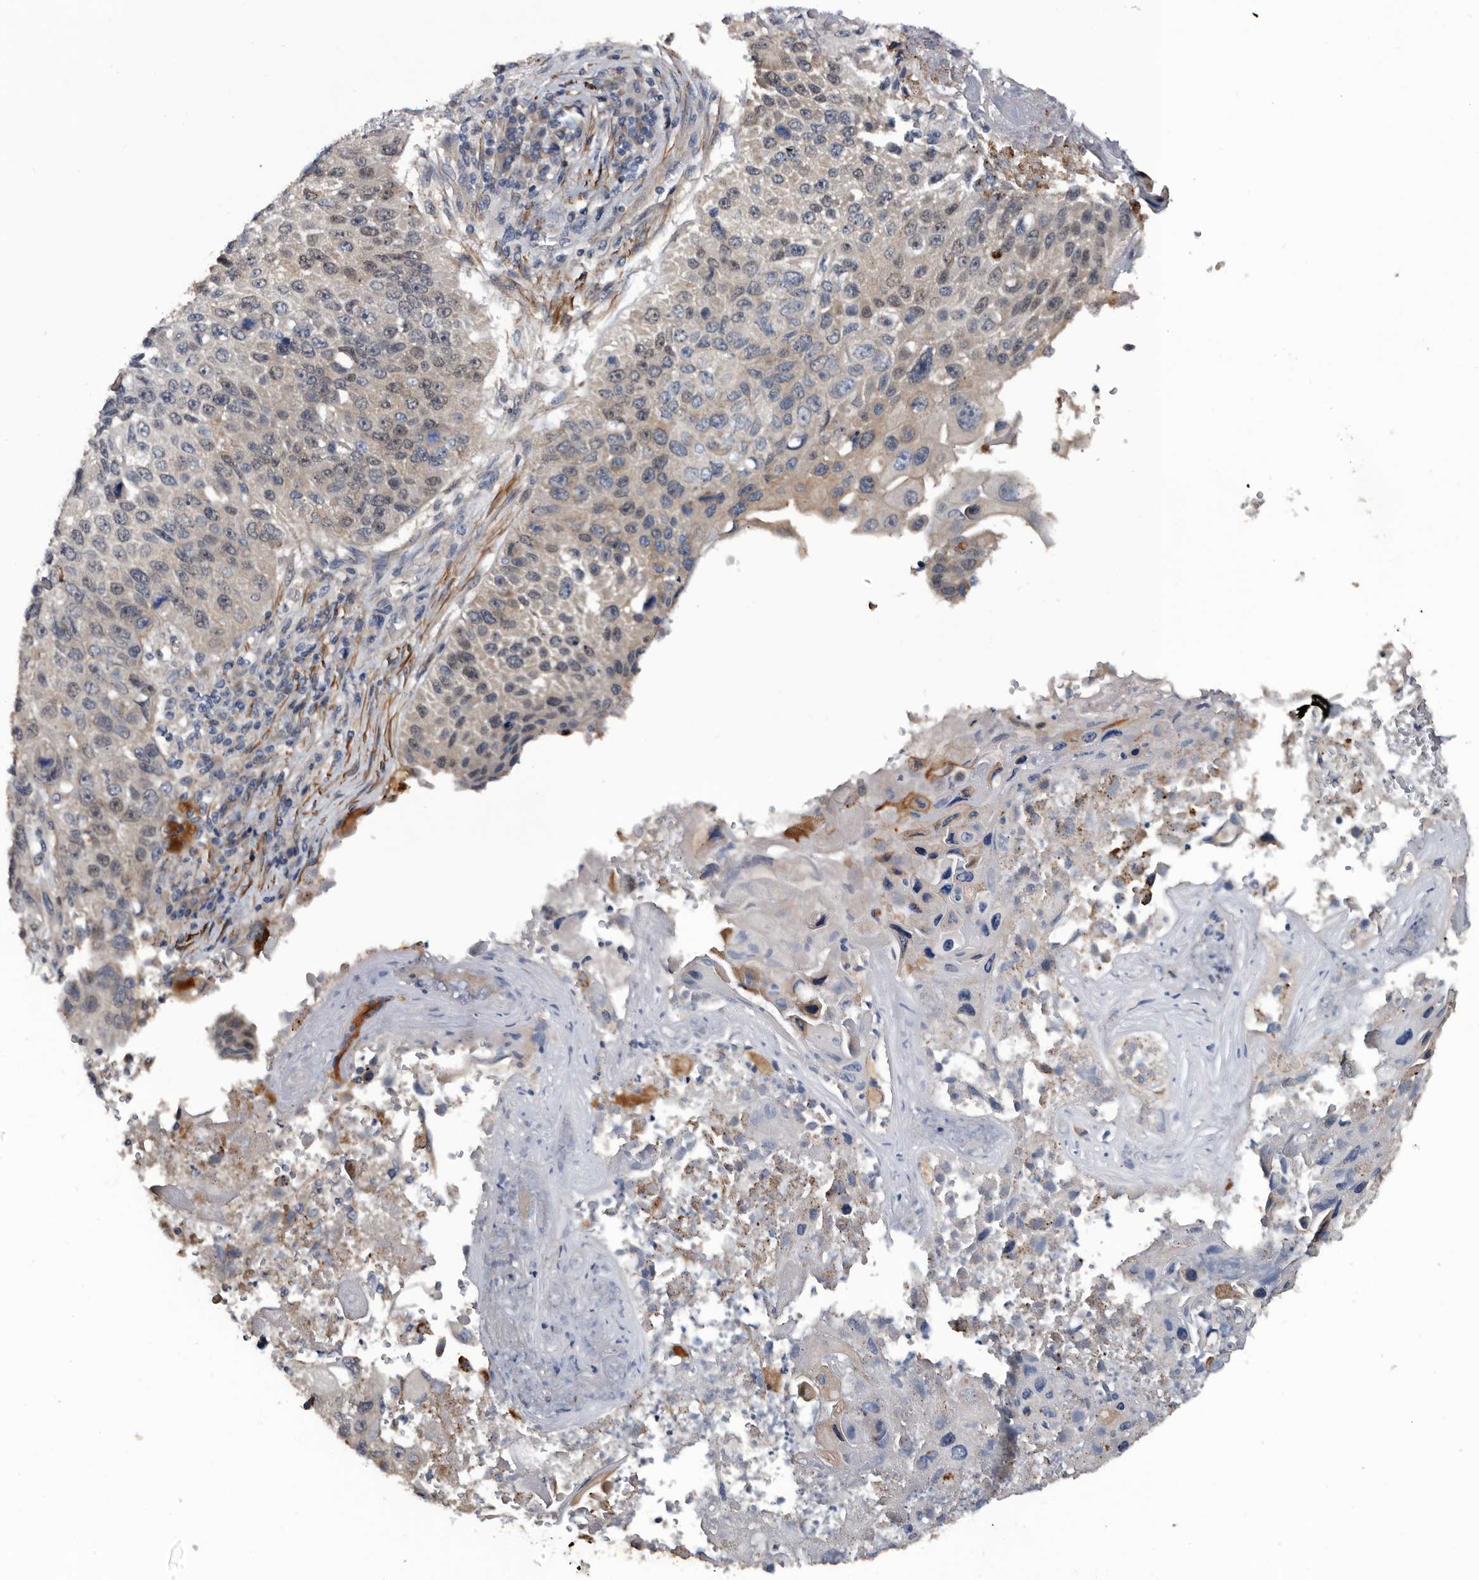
{"staining": {"intensity": "weak", "quantity": "<25%", "location": "cytoplasmic/membranous,nuclear"}, "tissue": "lung cancer", "cell_type": "Tumor cells", "image_type": "cancer", "snomed": [{"axis": "morphology", "description": "Squamous cell carcinoma, NOS"}, {"axis": "topography", "description": "Lung"}], "caption": "A histopathology image of human squamous cell carcinoma (lung) is negative for staining in tumor cells.", "gene": "IARS1", "patient": {"sex": "male", "age": 61}}